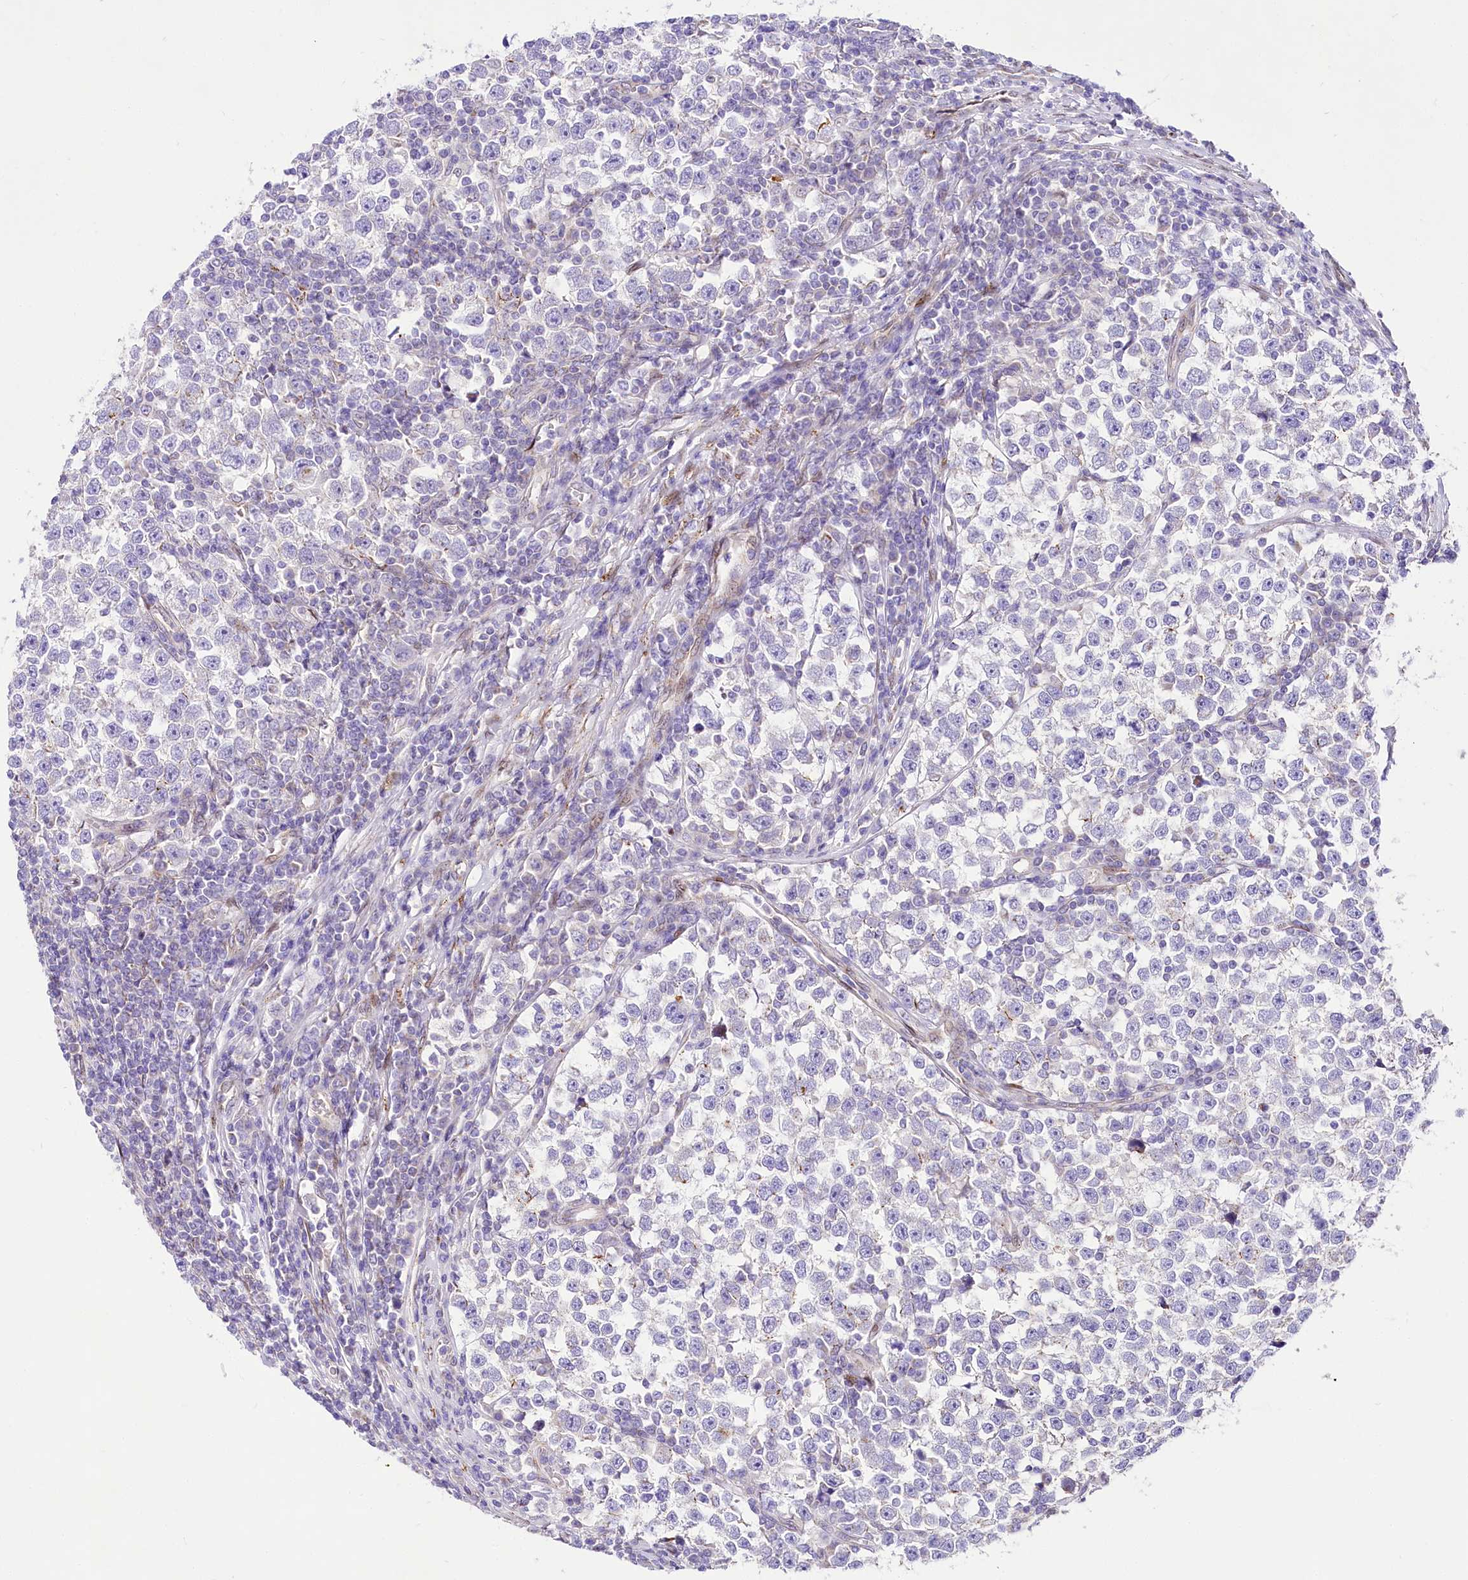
{"staining": {"intensity": "negative", "quantity": "none", "location": "none"}, "tissue": "testis cancer", "cell_type": "Tumor cells", "image_type": "cancer", "snomed": [{"axis": "morphology", "description": "Normal tissue, NOS"}, {"axis": "morphology", "description": "Seminoma, NOS"}, {"axis": "topography", "description": "Testis"}], "caption": "There is no significant positivity in tumor cells of testis cancer.", "gene": "PPIP5K2", "patient": {"sex": "male", "age": 43}}